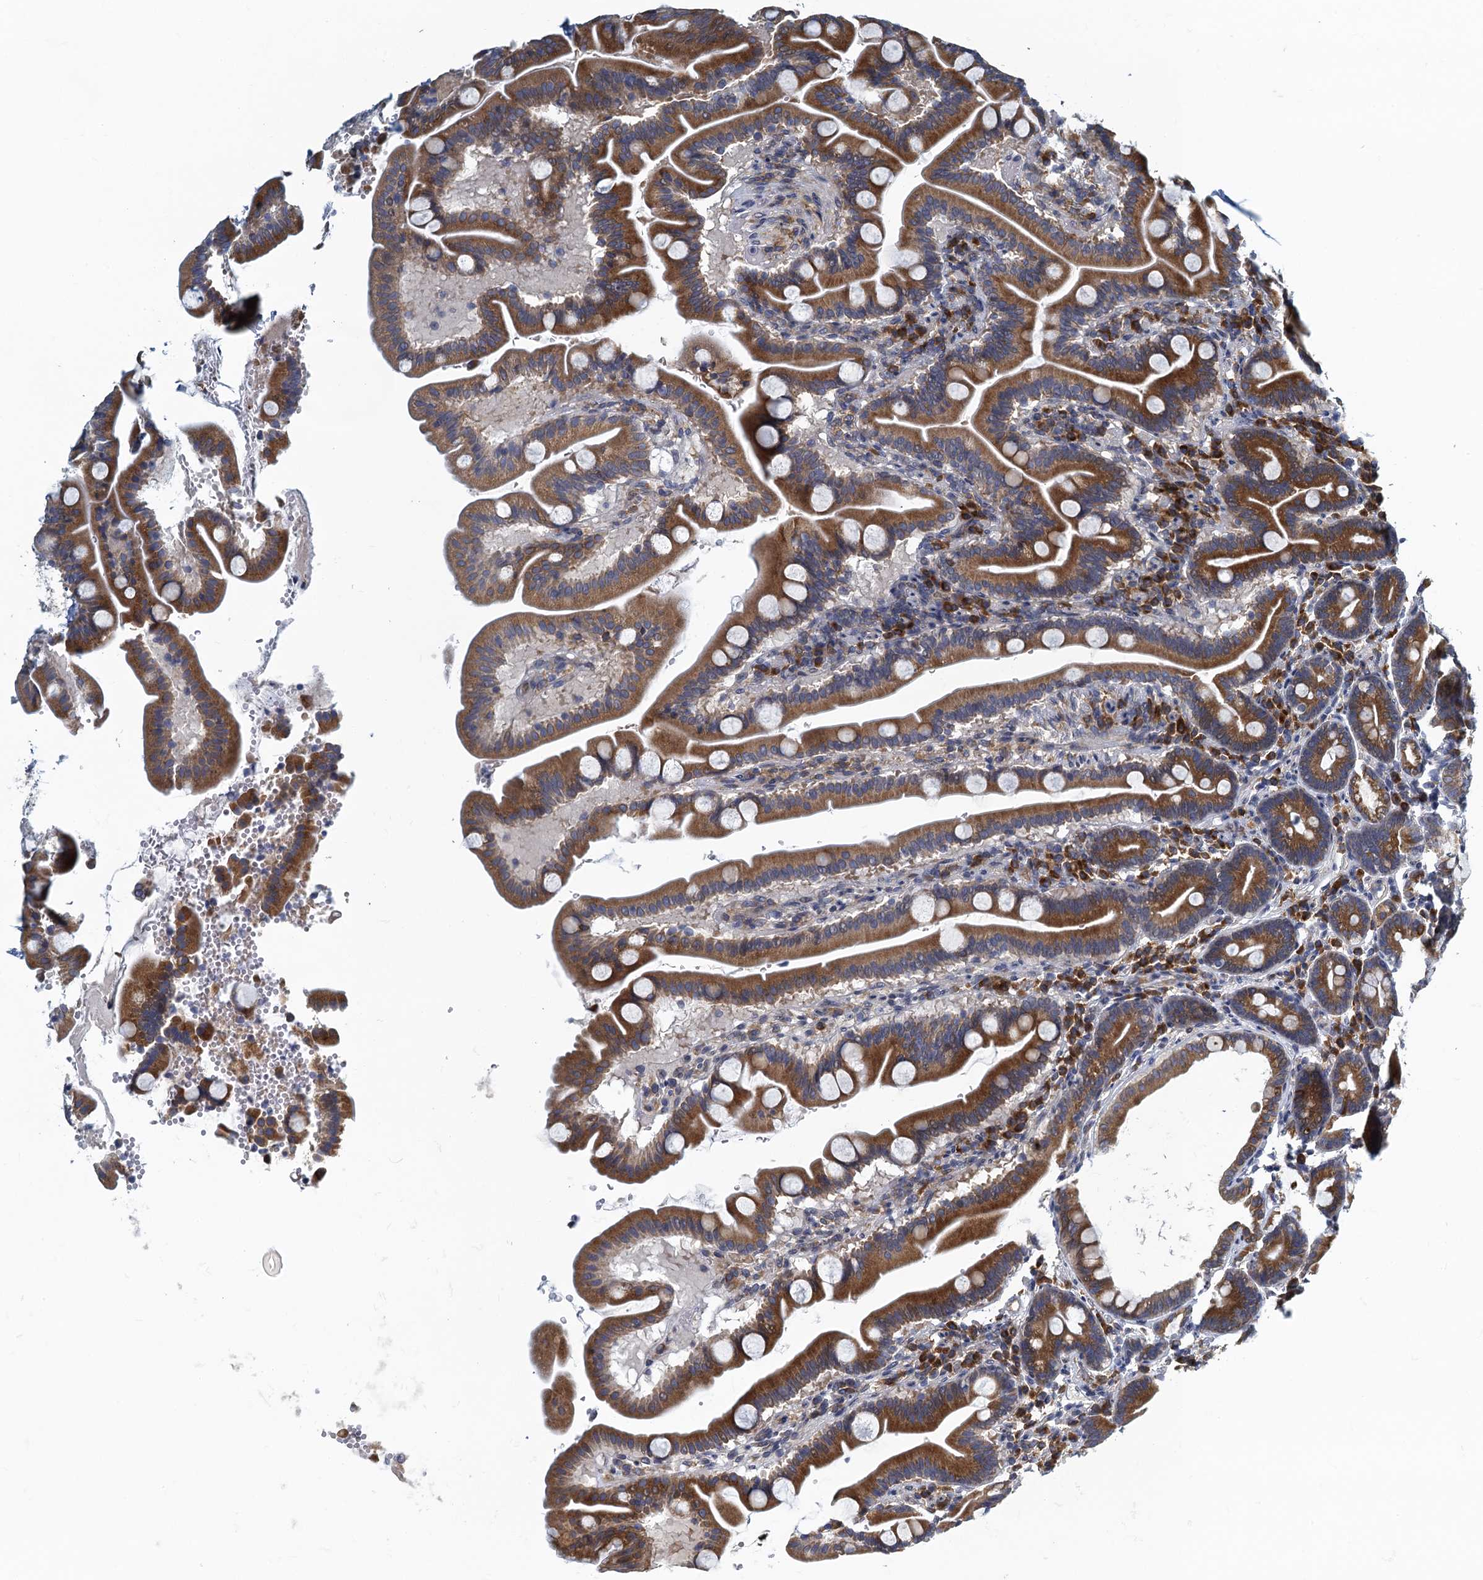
{"staining": {"intensity": "moderate", "quantity": ">75%", "location": "cytoplasmic/membranous"}, "tissue": "duodenum", "cell_type": "Glandular cells", "image_type": "normal", "snomed": [{"axis": "morphology", "description": "Normal tissue, NOS"}, {"axis": "topography", "description": "Duodenum"}], "caption": "Duodenum stained for a protein displays moderate cytoplasmic/membranous positivity in glandular cells.", "gene": "ALG2", "patient": {"sex": "male", "age": 54}}